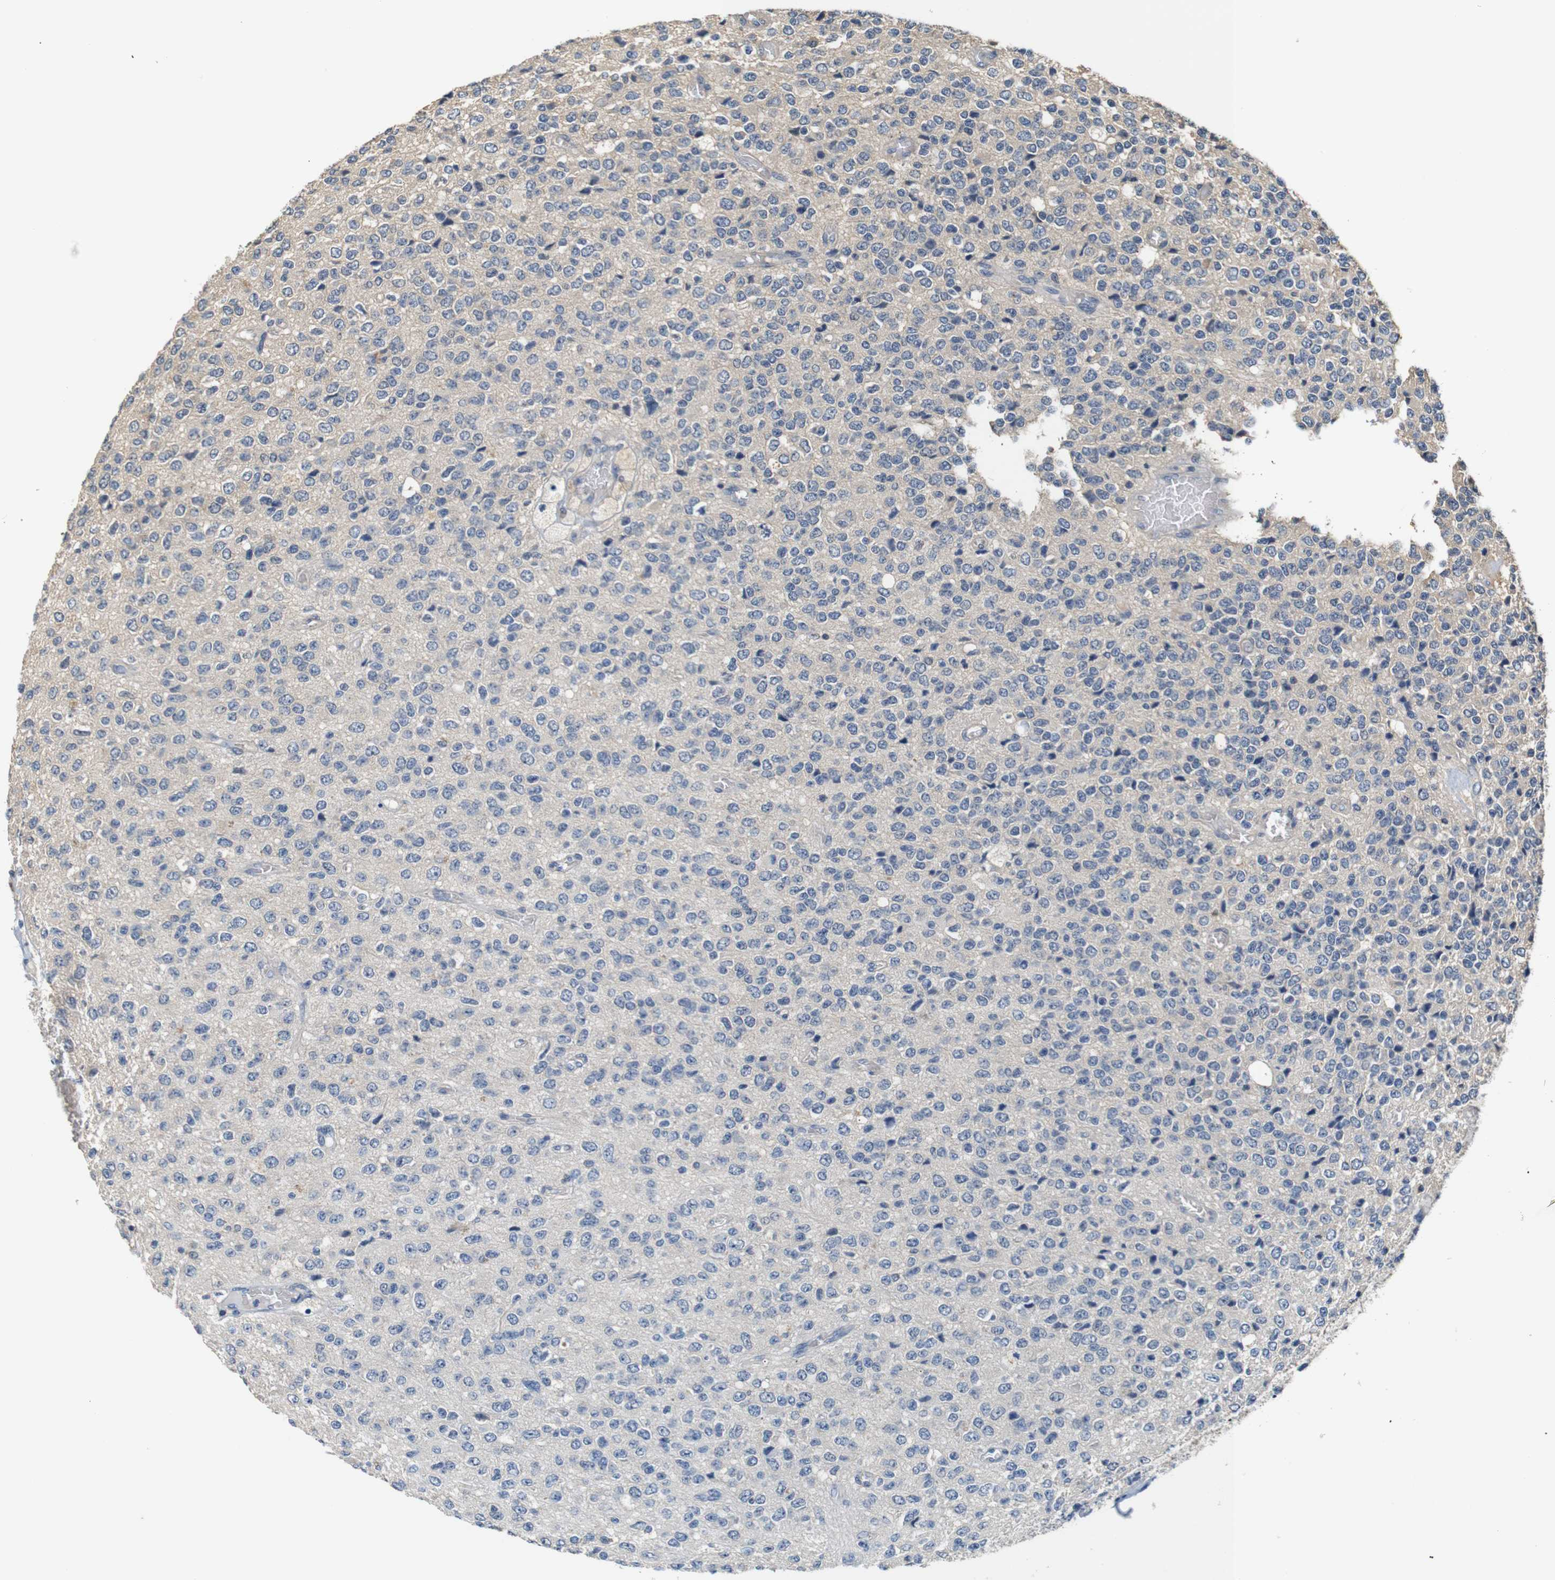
{"staining": {"intensity": "negative", "quantity": "none", "location": "none"}, "tissue": "glioma", "cell_type": "Tumor cells", "image_type": "cancer", "snomed": [{"axis": "morphology", "description": "Glioma, malignant, High grade"}, {"axis": "topography", "description": "pancreas cauda"}], "caption": "This is an IHC micrograph of human malignant high-grade glioma. There is no staining in tumor cells.", "gene": "SFN", "patient": {"sex": "male", "age": 60}}